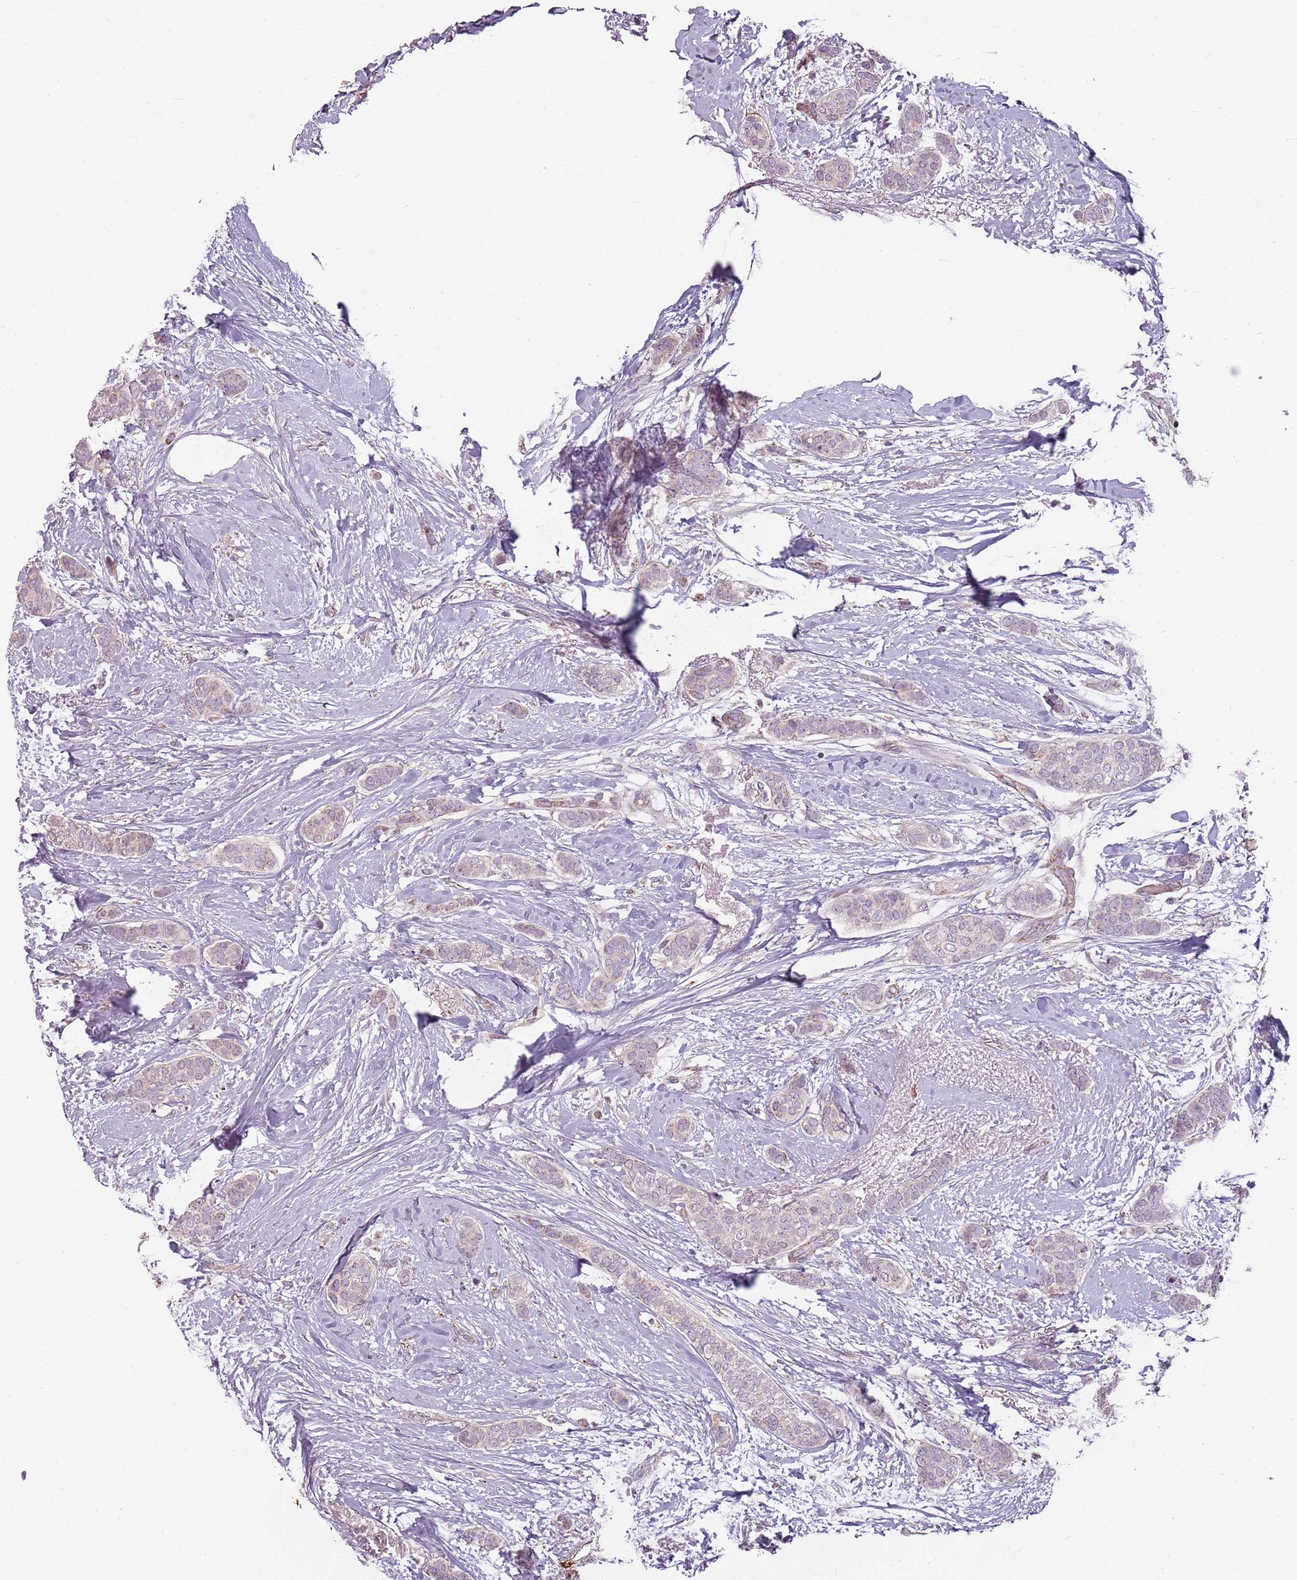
{"staining": {"intensity": "weak", "quantity": "25%-75%", "location": "cytoplasmic/membranous"}, "tissue": "breast cancer", "cell_type": "Tumor cells", "image_type": "cancer", "snomed": [{"axis": "morphology", "description": "Duct carcinoma"}, {"axis": "topography", "description": "Breast"}], "caption": "Immunohistochemical staining of invasive ductal carcinoma (breast) exhibits low levels of weak cytoplasmic/membranous protein expression in about 25%-75% of tumor cells.", "gene": "ZNF530", "patient": {"sex": "female", "age": 72}}